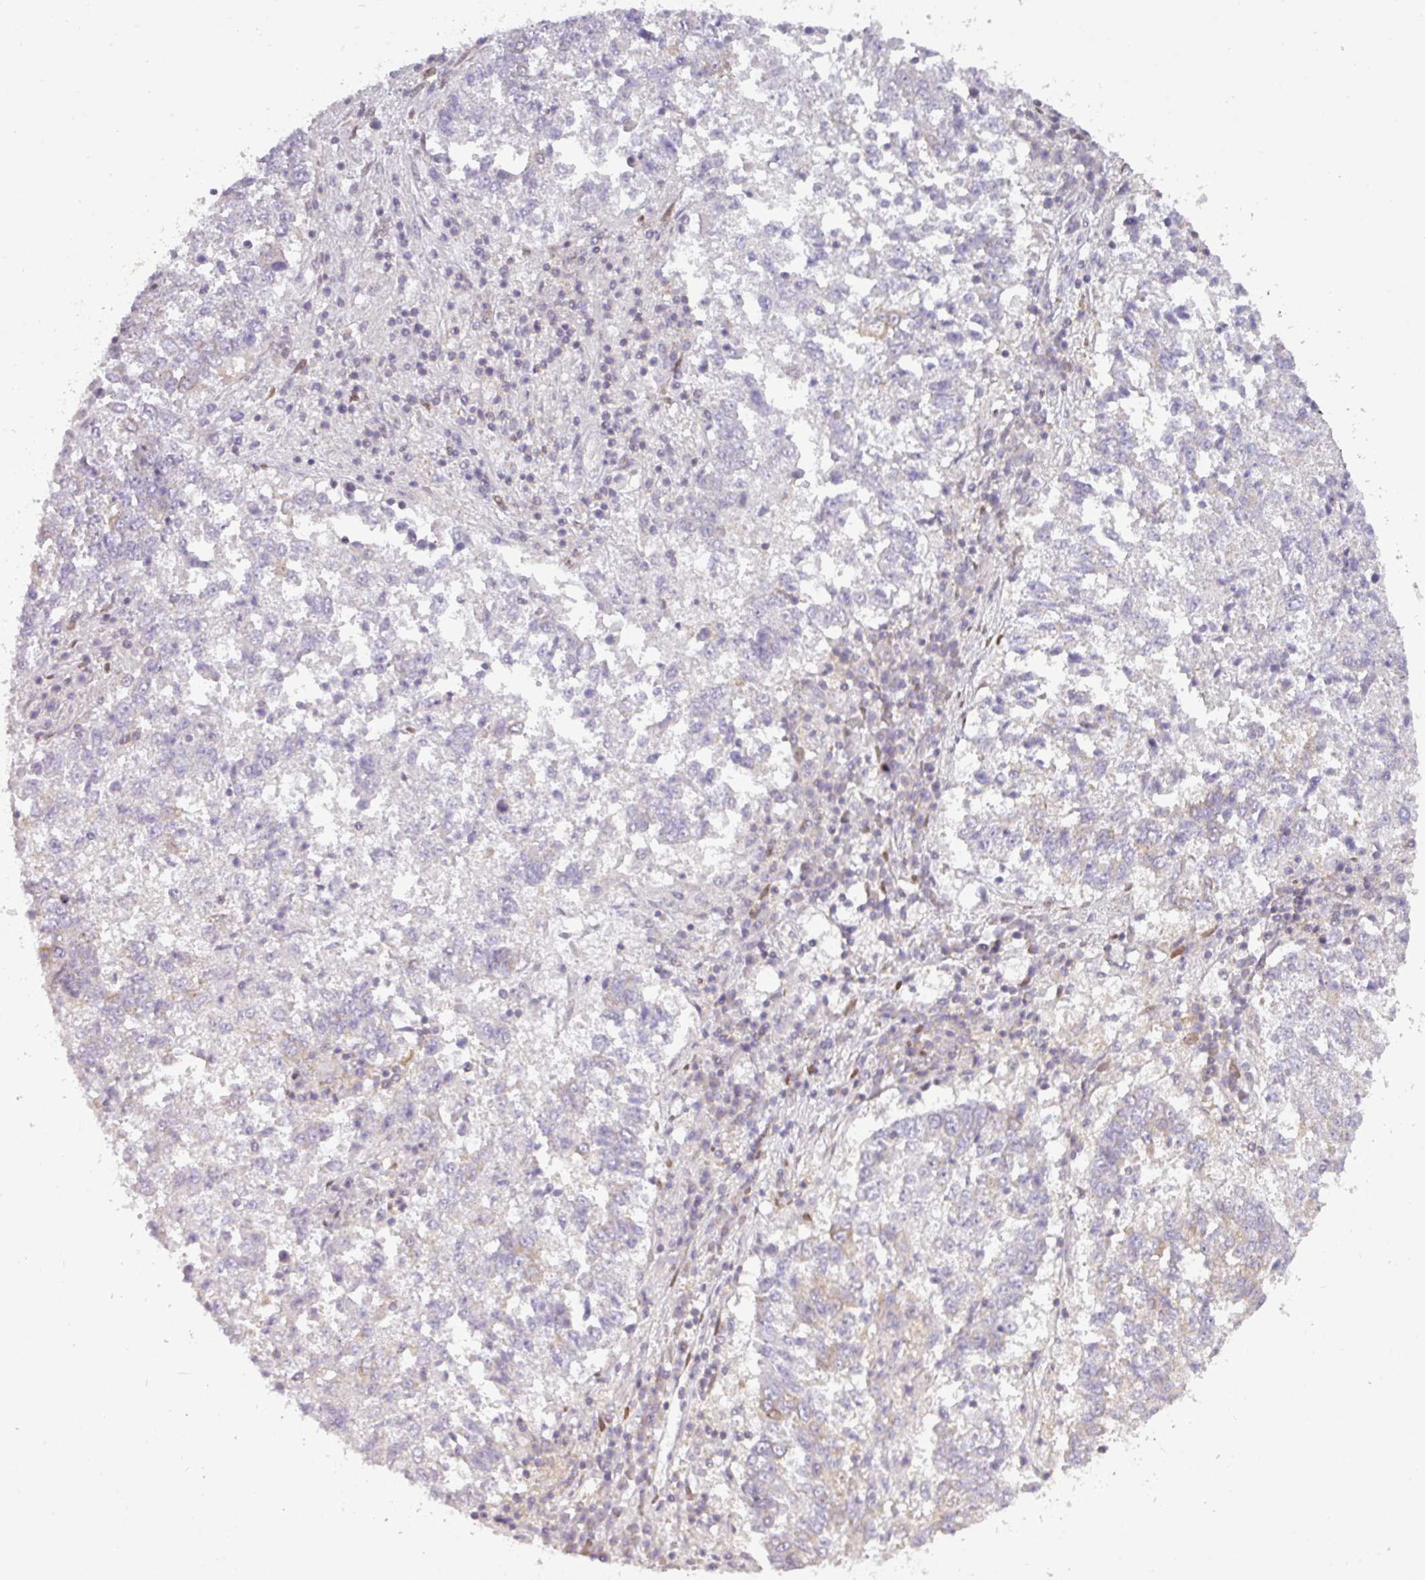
{"staining": {"intensity": "weak", "quantity": "<25%", "location": "cytoplasmic/membranous"}, "tissue": "lung cancer", "cell_type": "Tumor cells", "image_type": "cancer", "snomed": [{"axis": "morphology", "description": "Squamous cell carcinoma, NOS"}, {"axis": "topography", "description": "Lung"}], "caption": "This is a photomicrograph of immunohistochemistry (IHC) staining of lung cancer (squamous cell carcinoma), which shows no expression in tumor cells. (DAB (3,3'-diaminobenzidine) immunohistochemistry (IHC) visualized using brightfield microscopy, high magnification).", "gene": "ZNF211", "patient": {"sex": "male", "age": 73}}